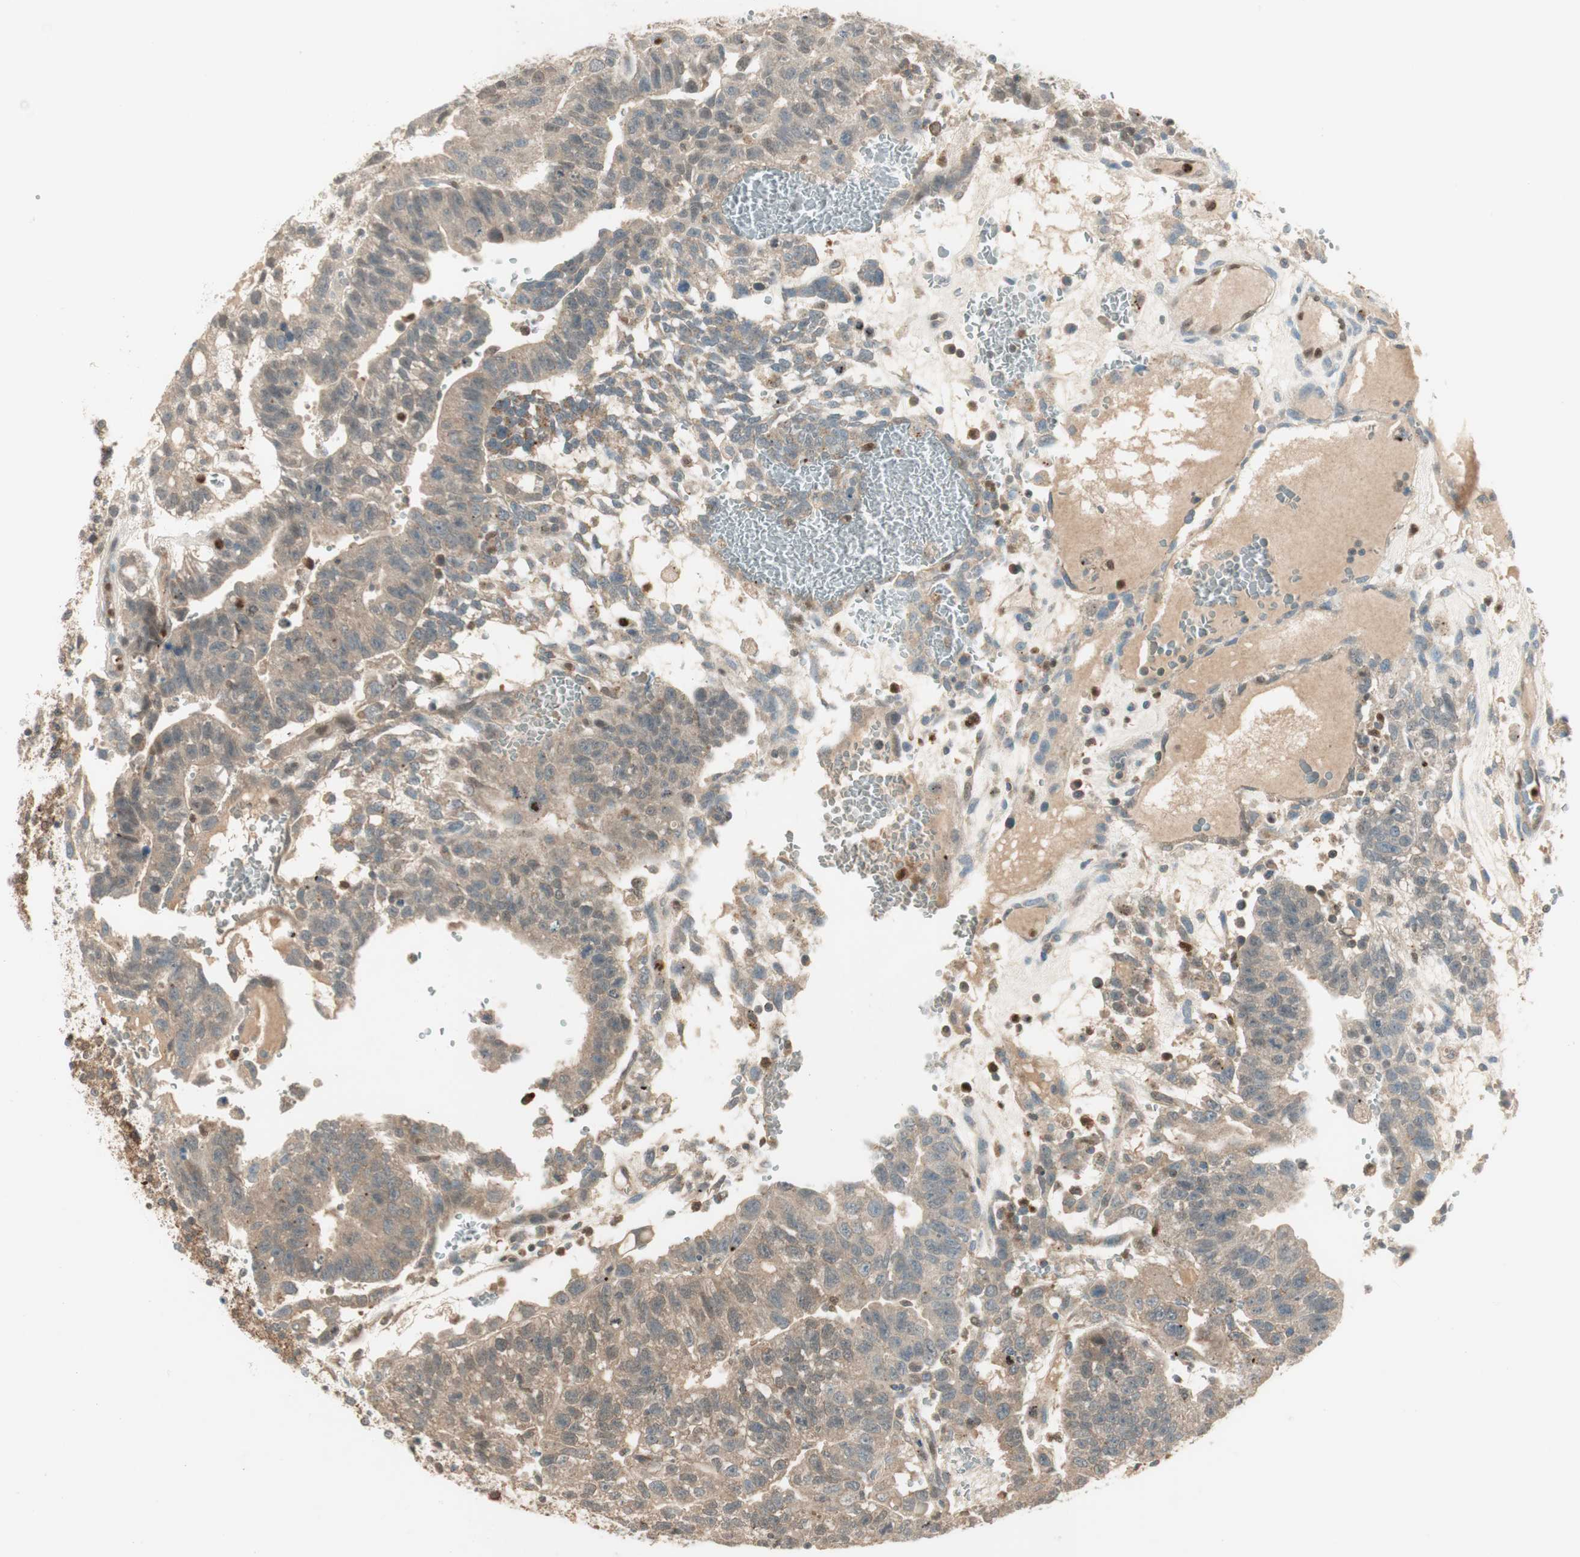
{"staining": {"intensity": "weak", "quantity": ">75%", "location": "cytoplasmic/membranous"}, "tissue": "testis cancer", "cell_type": "Tumor cells", "image_type": "cancer", "snomed": [{"axis": "morphology", "description": "Seminoma, NOS"}, {"axis": "morphology", "description": "Carcinoma, Embryonal, NOS"}, {"axis": "topography", "description": "Testis"}], "caption": "High-magnification brightfield microscopy of testis cancer (seminoma) stained with DAB (brown) and counterstained with hematoxylin (blue). tumor cells exhibit weak cytoplasmic/membranous expression is seen in approximately>75% of cells.", "gene": "LTA4H", "patient": {"sex": "male", "age": 52}}